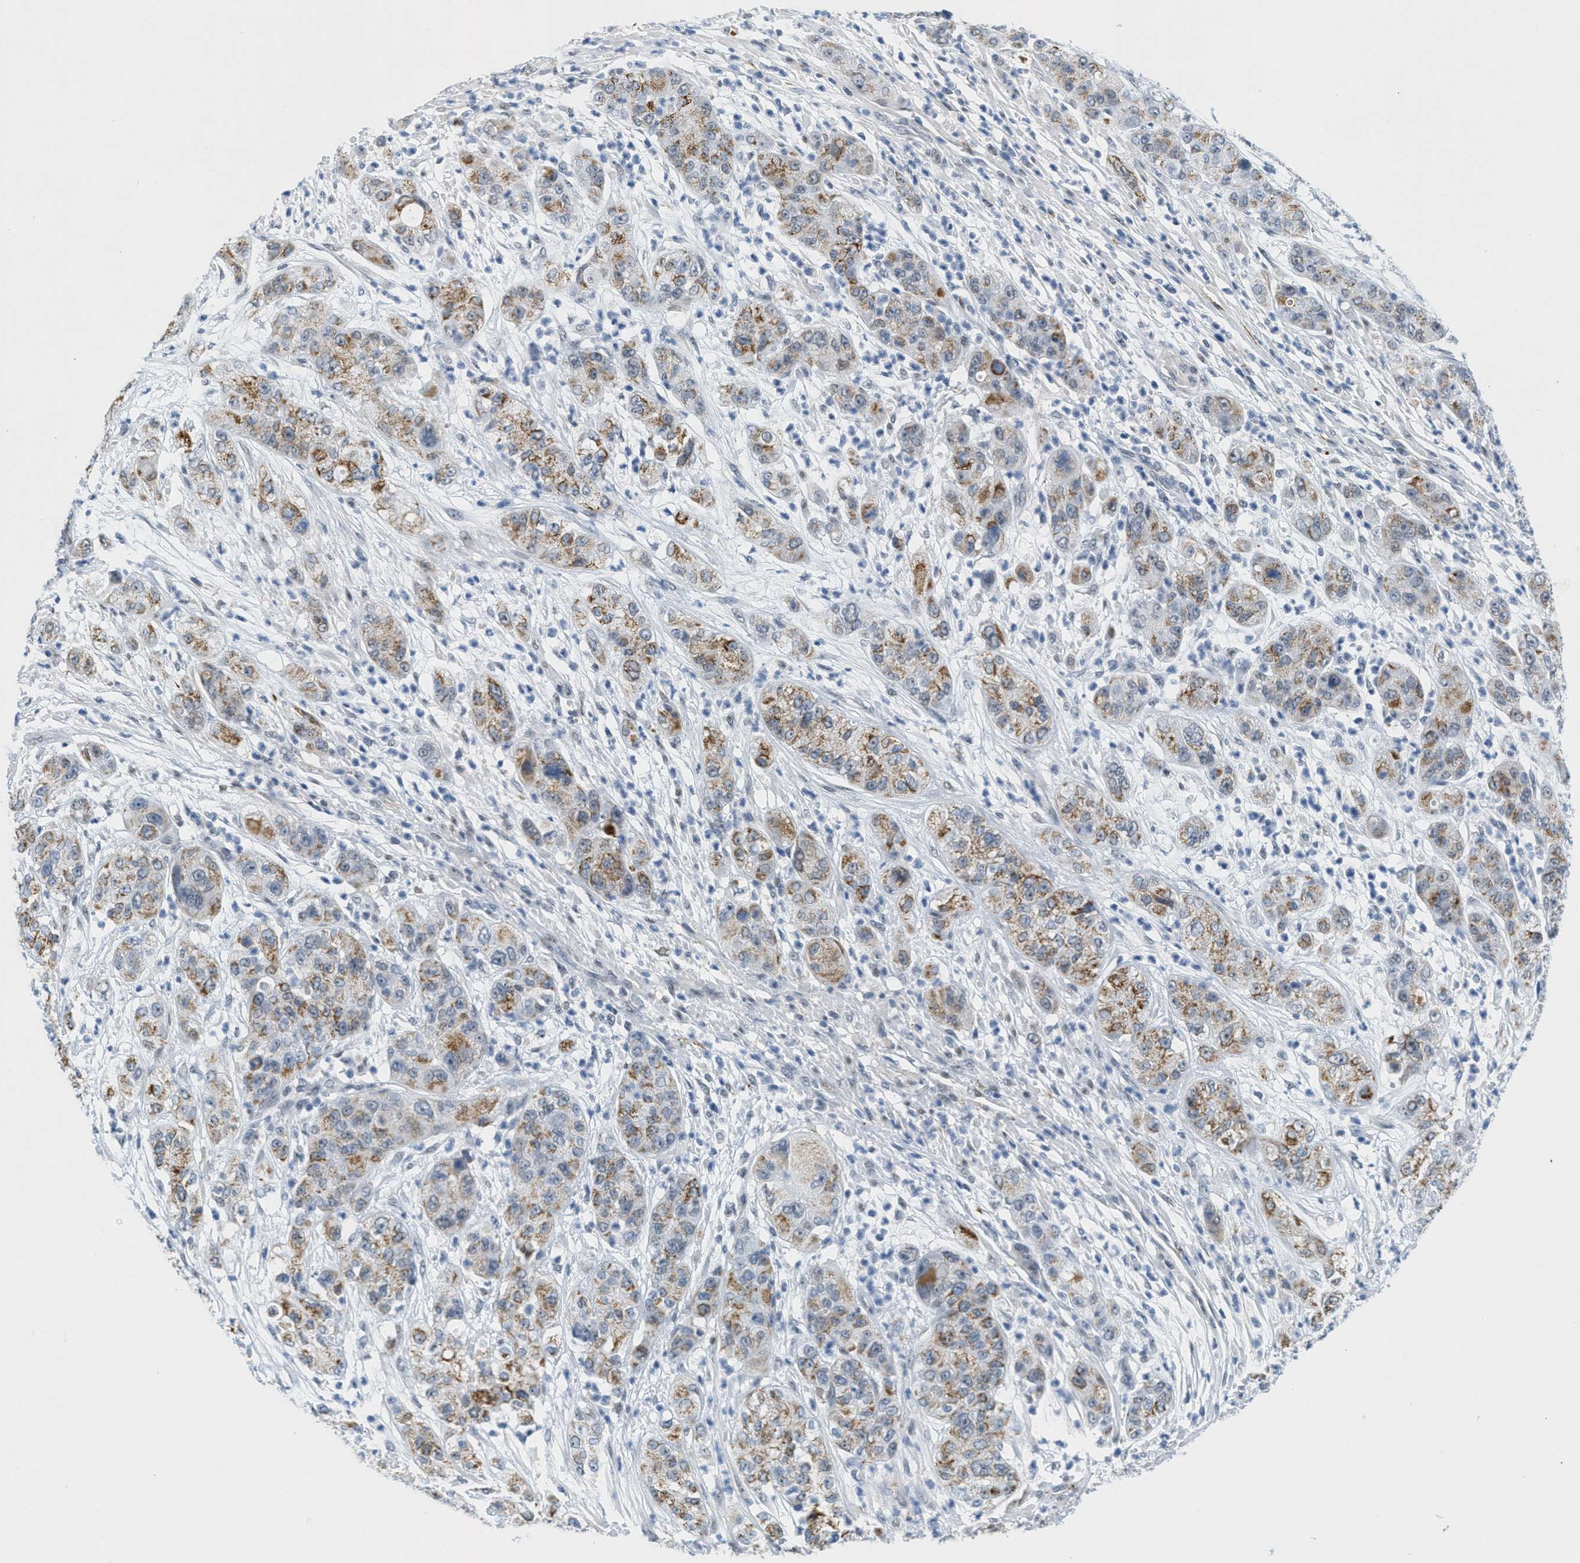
{"staining": {"intensity": "moderate", "quantity": ">75%", "location": "cytoplasmic/membranous"}, "tissue": "pancreatic cancer", "cell_type": "Tumor cells", "image_type": "cancer", "snomed": [{"axis": "morphology", "description": "Adenocarcinoma, NOS"}, {"axis": "topography", "description": "Pancreas"}], "caption": "Tumor cells show medium levels of moderate cytoplasmic/membranous staining in approximately >75% of cells in human pancreatic cancer (adenocarcinoma). (DAB (3,3'-diaminobenzidine) = brown stain, brightfield microscopy at high magnification).", "gene": "HS3ST2", "patient": {"sex": "female", "age": 78}}